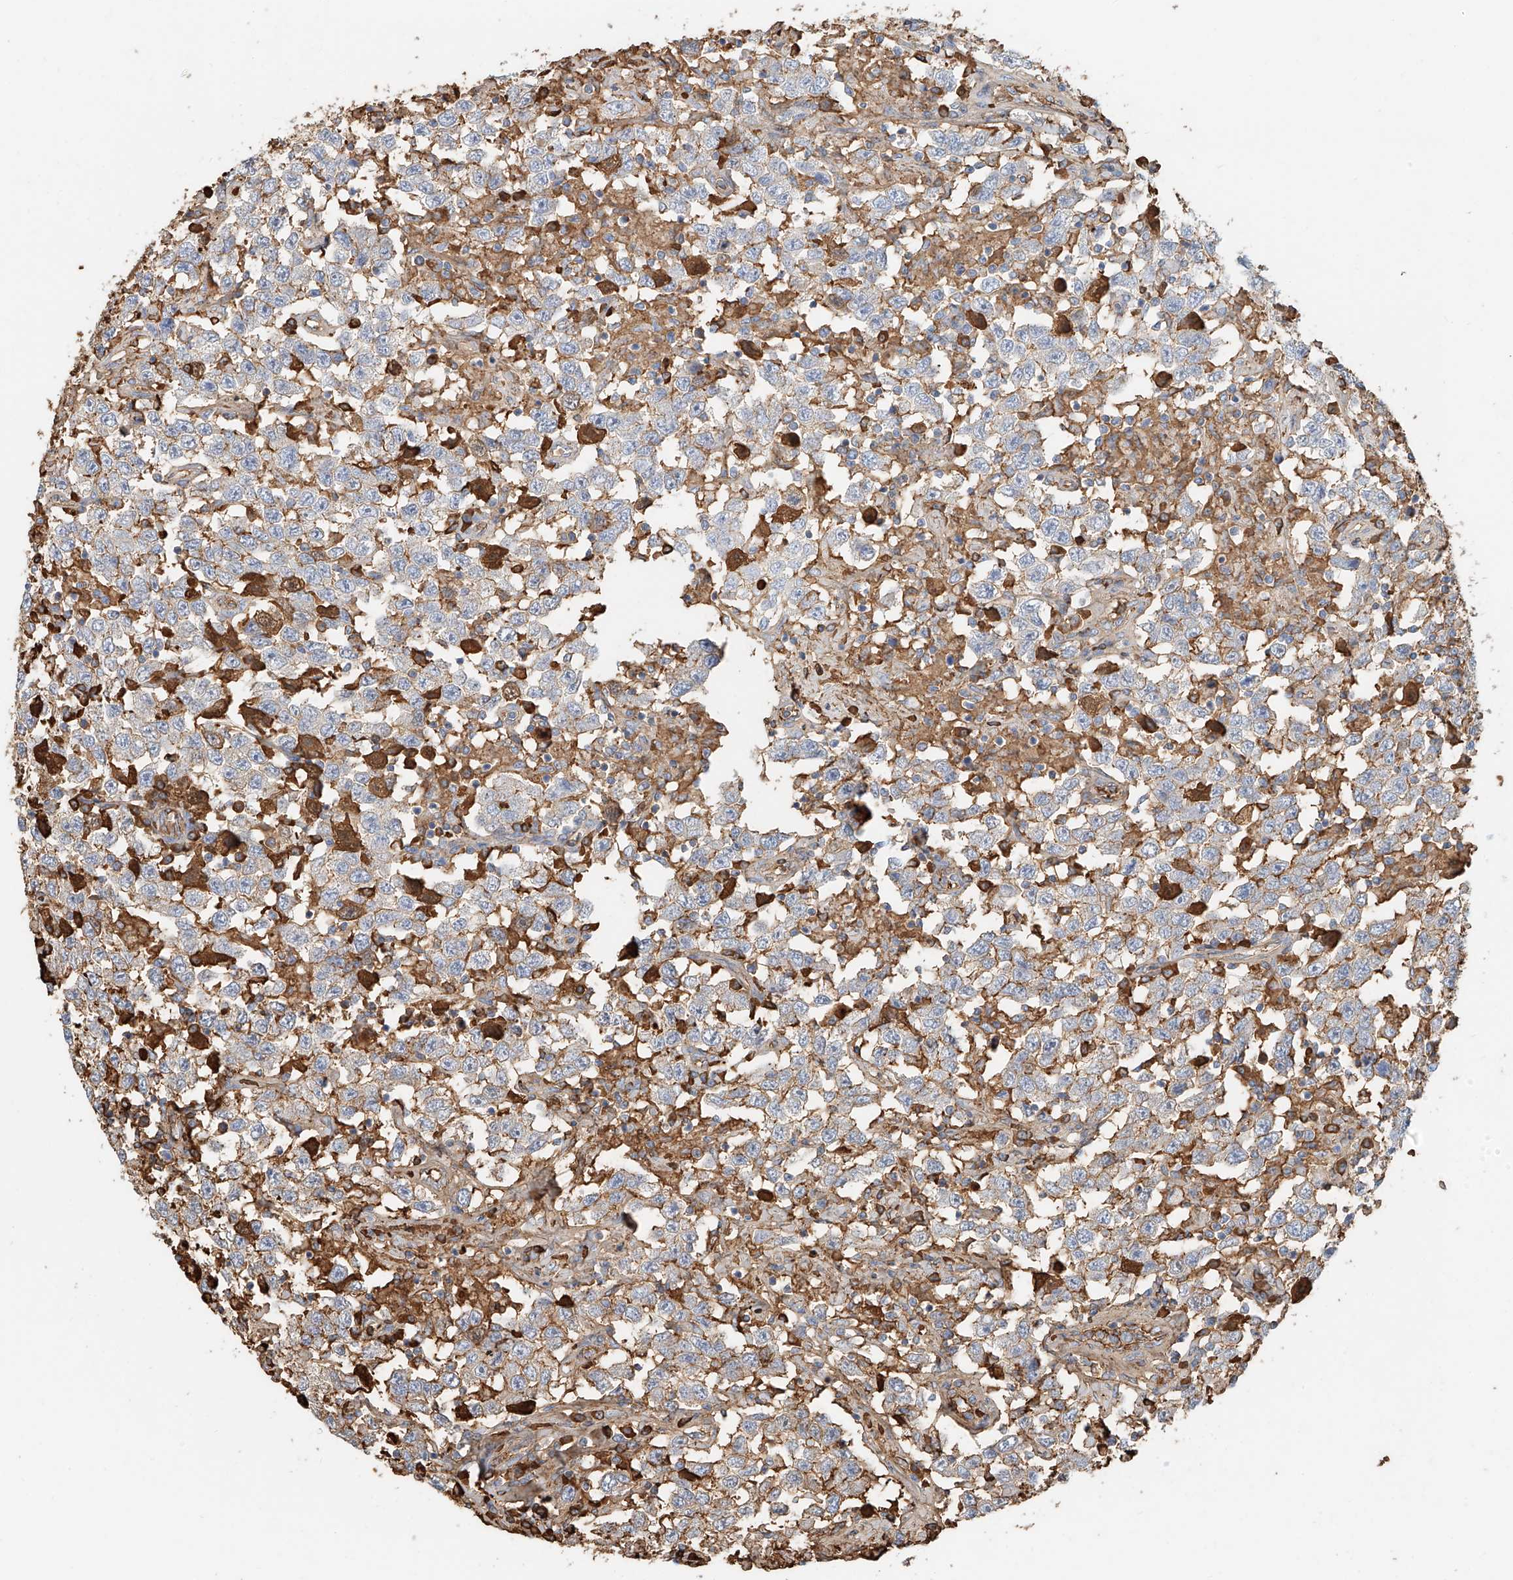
{"staining": {"intensity": "weak", "quantity": "<25%", "location": "cytoplasmic/membranous"}, "tissue": "testis cancer", "cell_type": "Tumor cells", "image_type": "cancer", "snomed": [{"axis": "morphology", "description": "Seminoma, NOS"}, {"axis": "topography", "description": "Testis"}], "caption": "Tumor cells show no significant protein staining in seminoma (testis). (DAB immunohistochemistry (IHC), high magnification).", "gene": "ZFP30", "patient": {"sex": "male", "age": 41}}